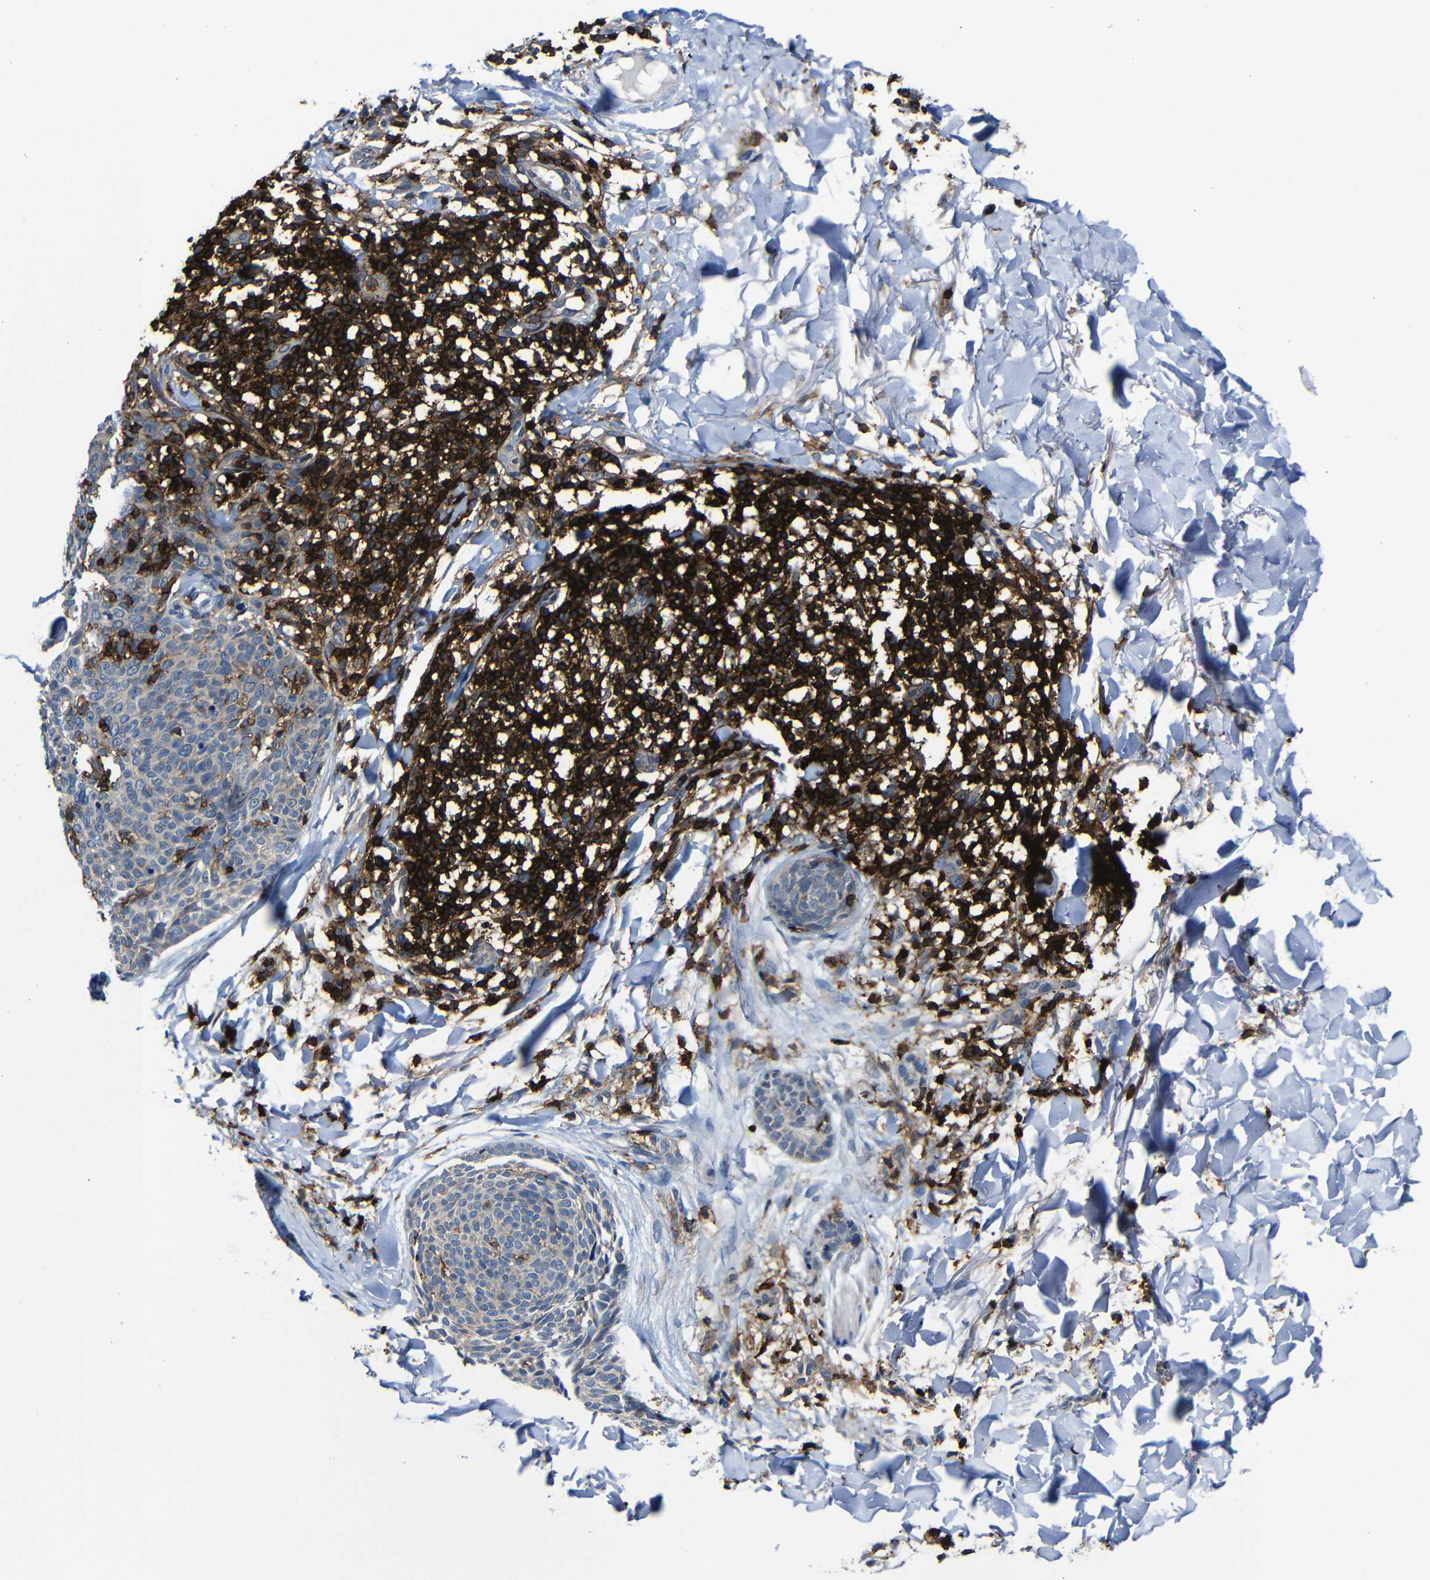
{"staining": {"intensity": "weak", "quantity": "25%-75%", "location": "cytoplasmic/membranous"}, "tissue": "skin cancer", "cell_type": "Tumor cells", "image_type": "cancer", "snomed": [{"axis": "morphology", "description": "Normal tissue, NOS"}, {"axis": "morphology", "description": "Basal cell carcinoma"}, {"axis": "topography", "description": "Skin"}], "caption": "Immunohistochemical staining of skin cancer displays low levels of weak cytoplasmic/membranous protein staining in approximately 25%-75% of tumor cells. (Stains: DAB in brown, nuclei in blue, Microscopy: brightfield microscopy at high magnification).", "gene": "P2RY12", "patient": {"sex": "female", "age": 57}}